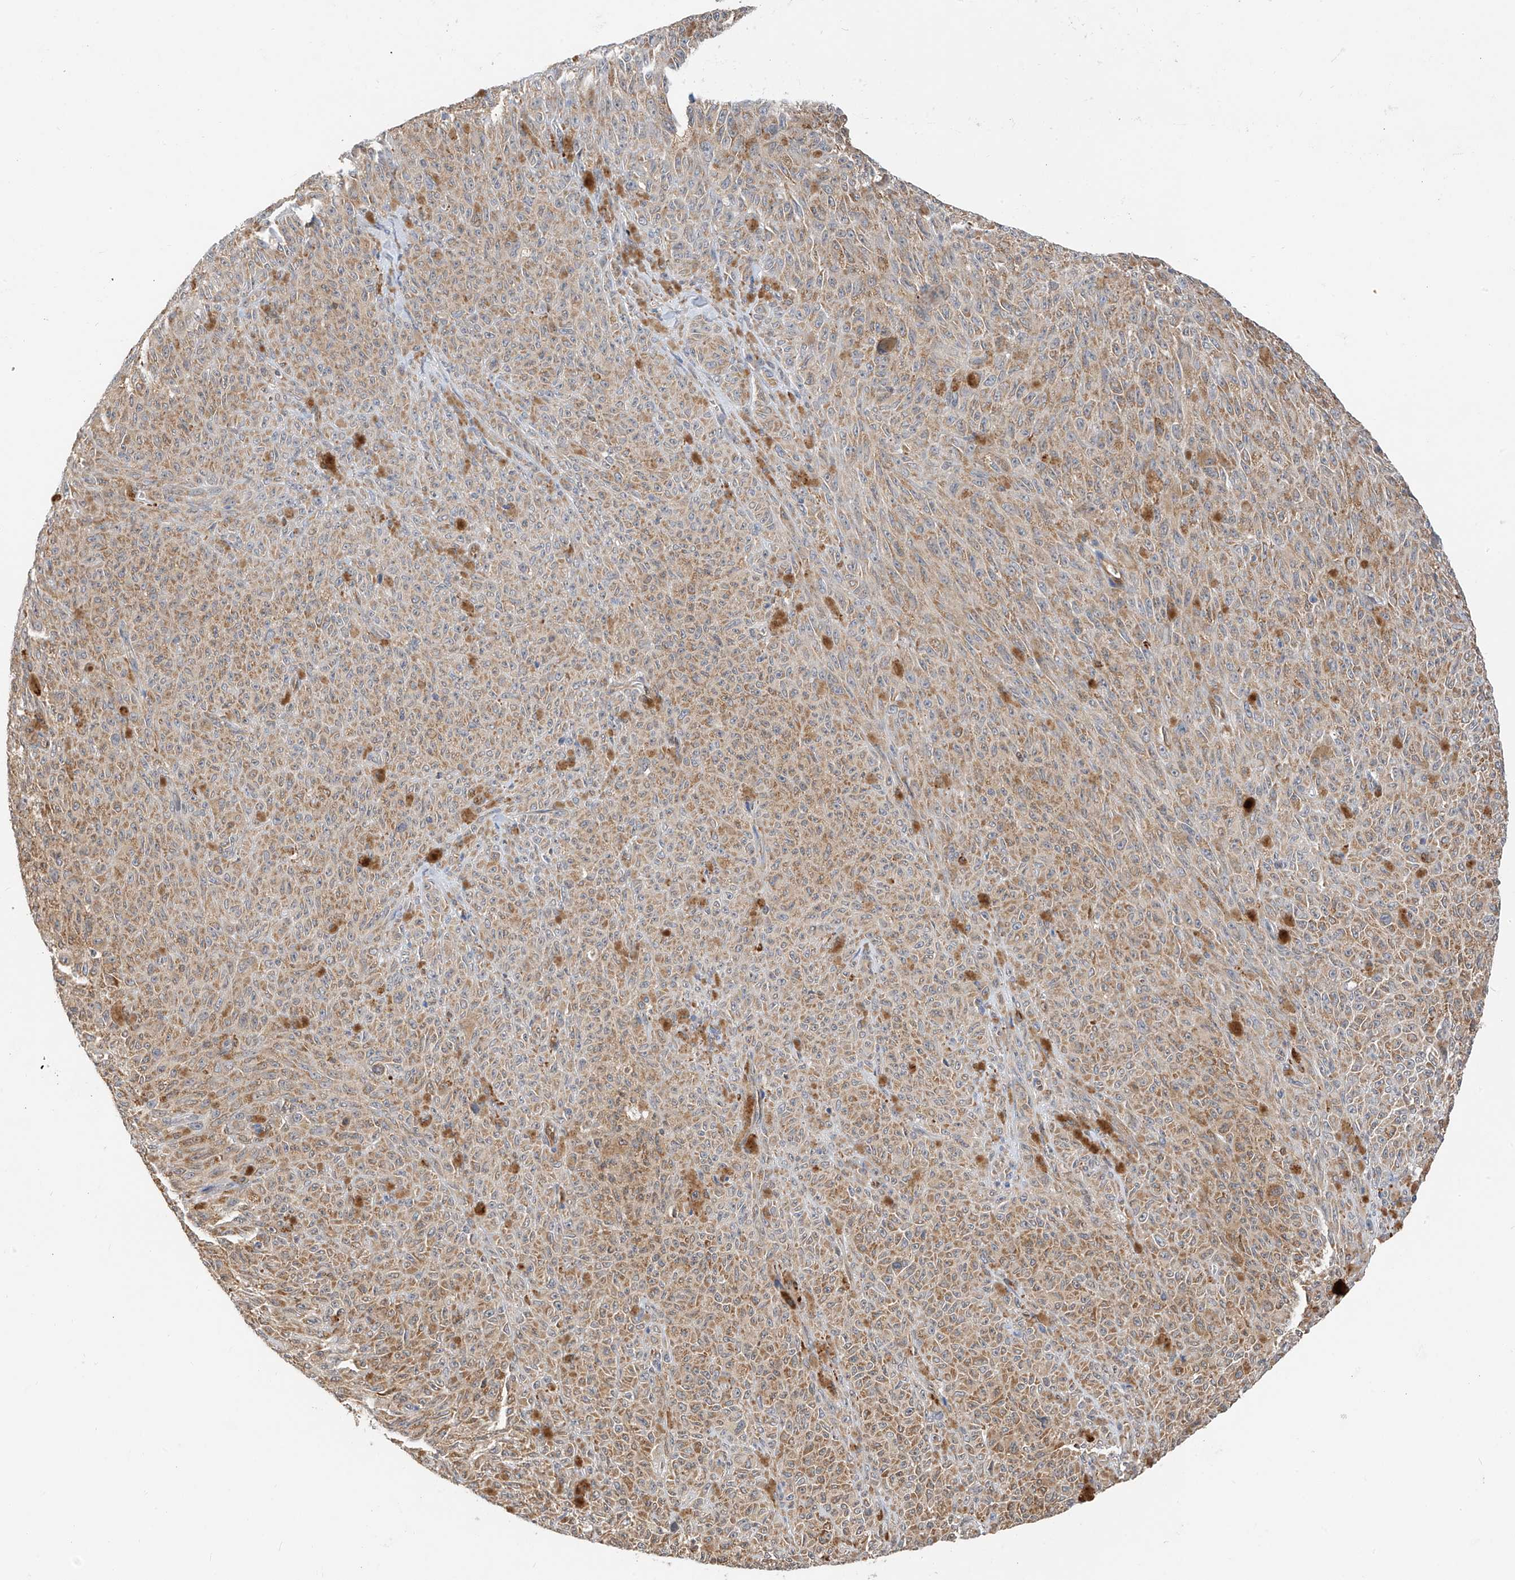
{"staining": {"intensity": "moderate", "quantity": "25%-75%", "location": "cytoplasmic/membranous"}, "tissue": "melanoma", "cell_type": "Tumor cells", "image_type": "cancer", "snomed": [{"axis": "morphology", "description": "Malignant melanoma, NOS"}, {"axis": "topography", "description": "Skin"}], "caption": "Malignant melanoma tissue shows moderate cytoplasmic/membranous staining in approximately 25%-75% of tumor cells", "gene": "PPA2", "patient": {"sex": "female", "age": 82}}